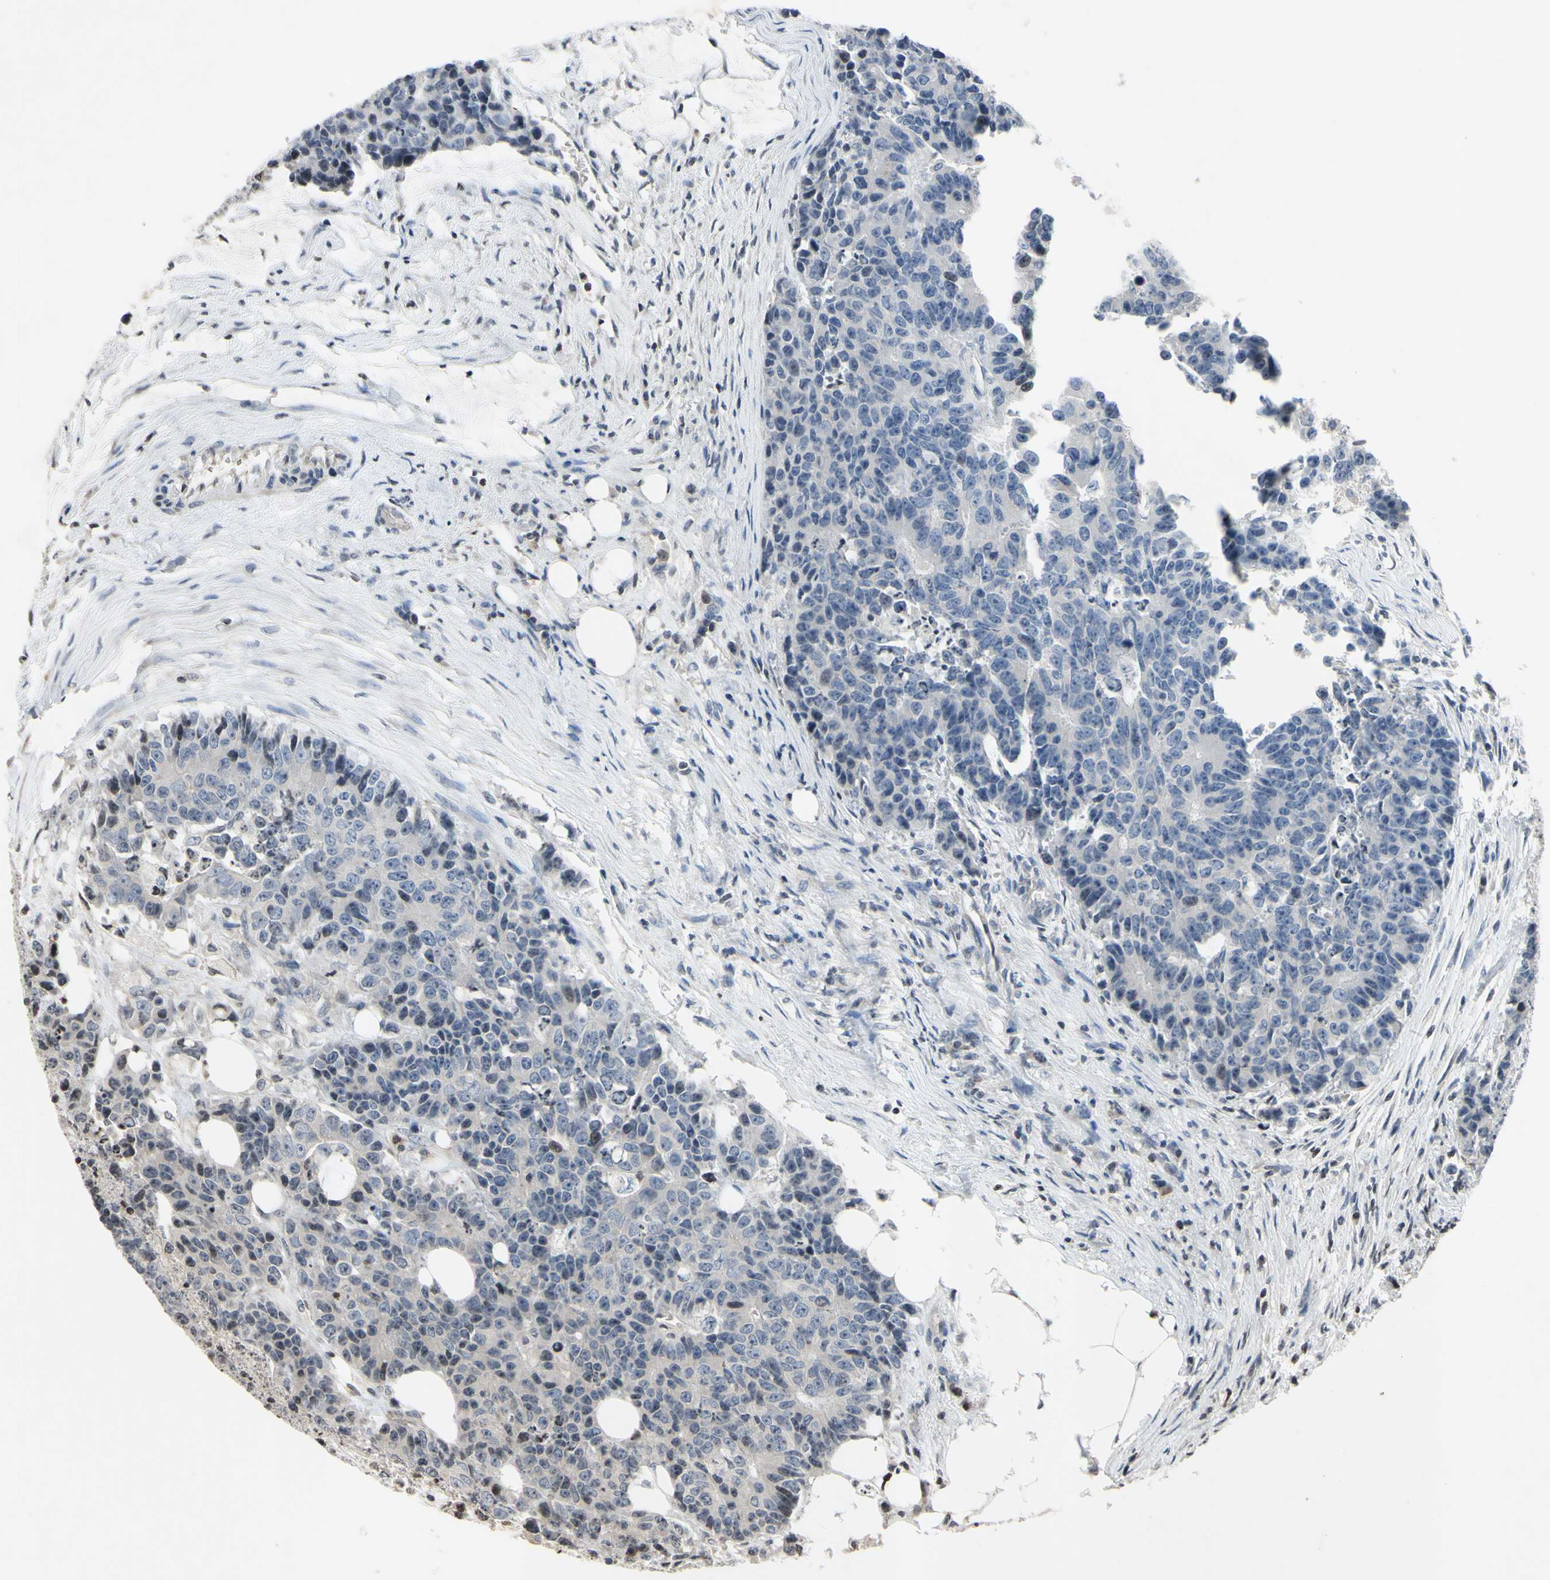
{"staining": {"intensity": "weak", "quantity": "<25%", "location": "nuclear"}, "tissue": "colorectal cancer", "cell_type": "Tumor cells", "image_type": "cancer", "snomed": [{"axis": "morphology", "description": "Adenocarcinoma, NOS"}, {"axis": "topography", "description": "Colon"}], "caption": "High power microscopy photomicrograph of an IHC photomicrograph of colorectal adenocarcinoma, revealing no significant positivity in tumor cells. (IHC, brightfield microscopy, high magnification).", "gene": "ARG1", "patient": {"sex": "female", "age": 86}}